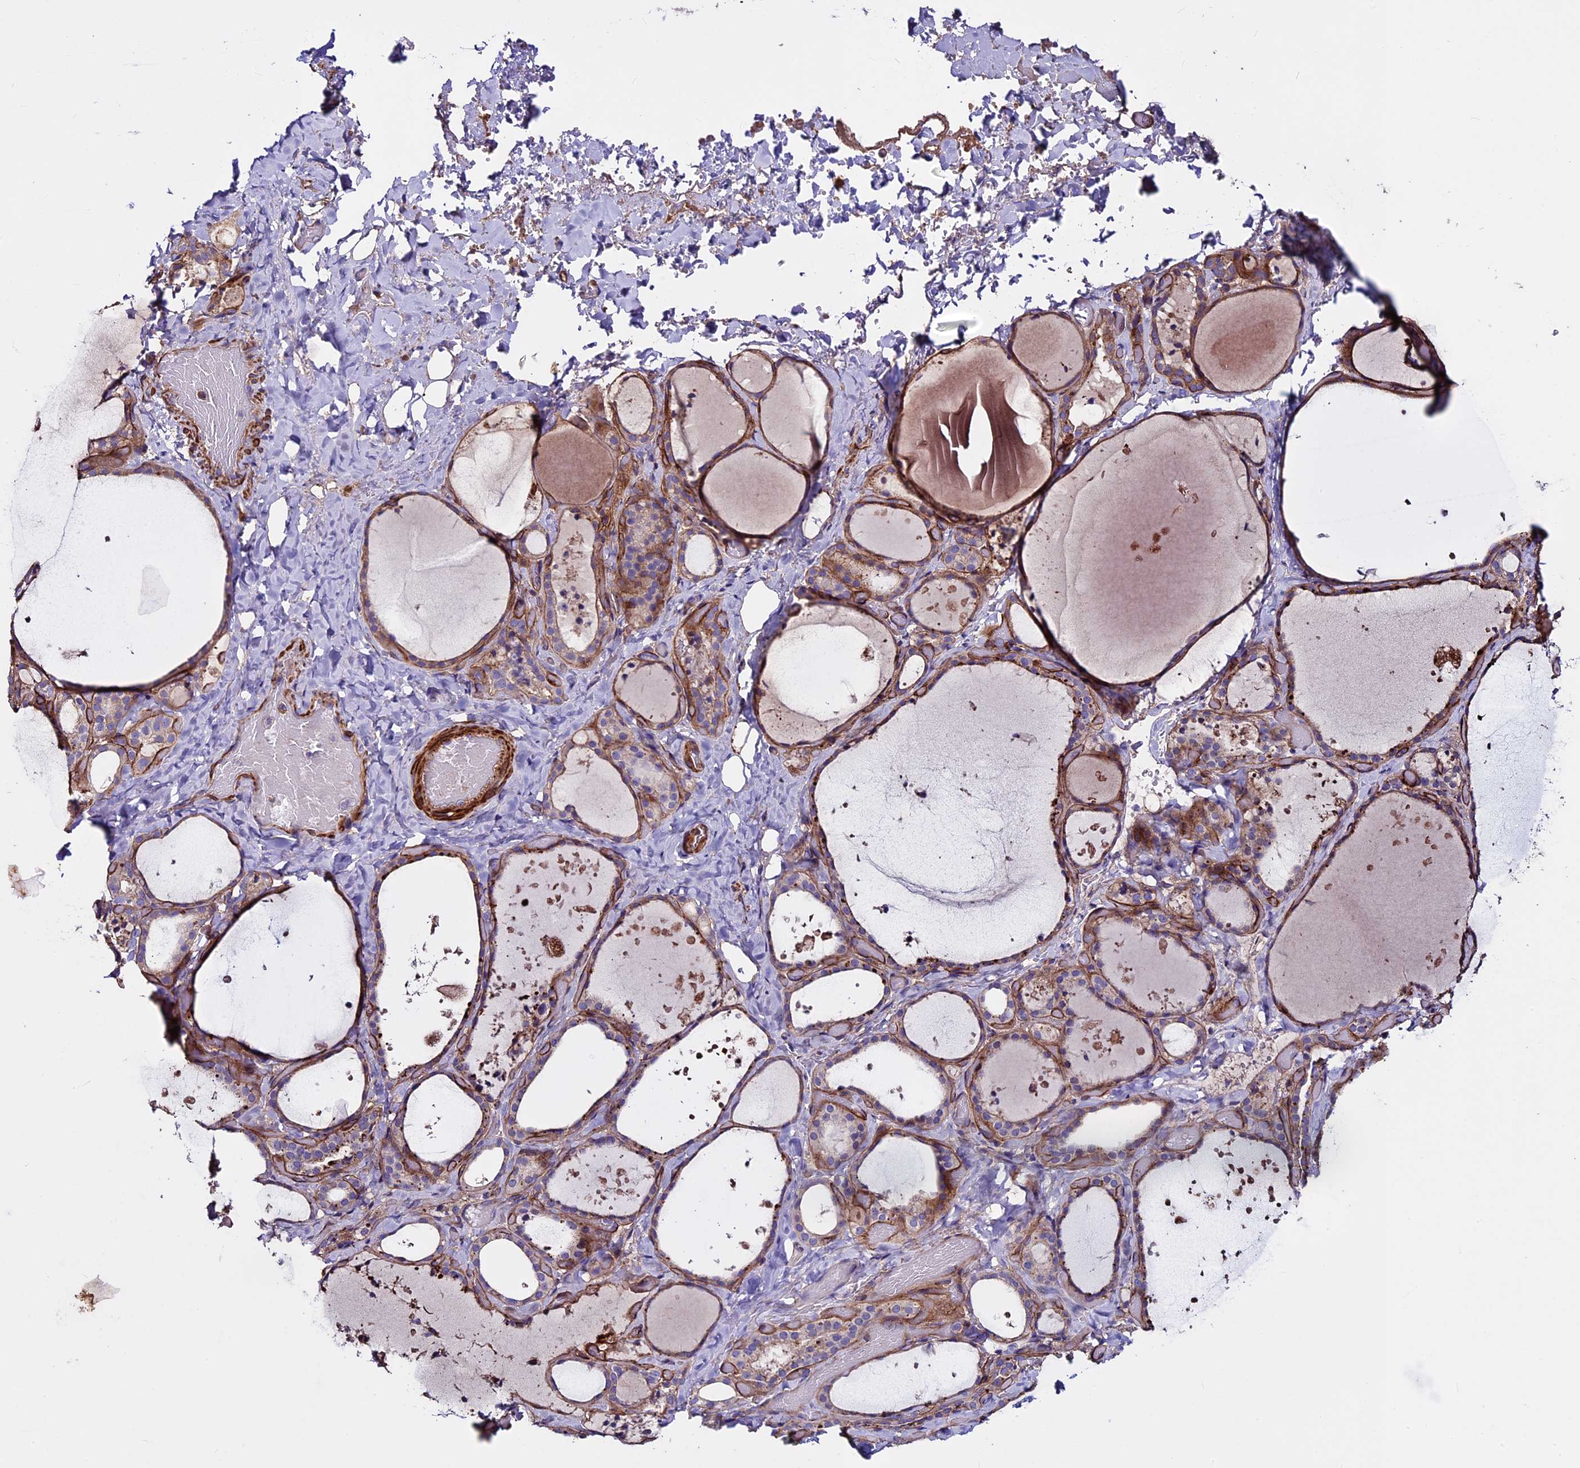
{"staining": {"intensity": "moderate", "quantity": ">75%", "location": "cytoplasmic/membranous"}, "tissue": "thyroid gland", "cell_type": "Glandular cells", "image_type": "normal", "snomed": [{"axis": "morphology", "description": "Normal tissue, NOS"}, {"axis": "topography", "description": "Thyroid gland"}], "caption": "Normal thyroid gland exhibits moderate cytoplasmic/membranous positivity in approximately >75% of glandular cells.", "gene": "EVA1B", "patient": {"sex": "female", "age": 44}}